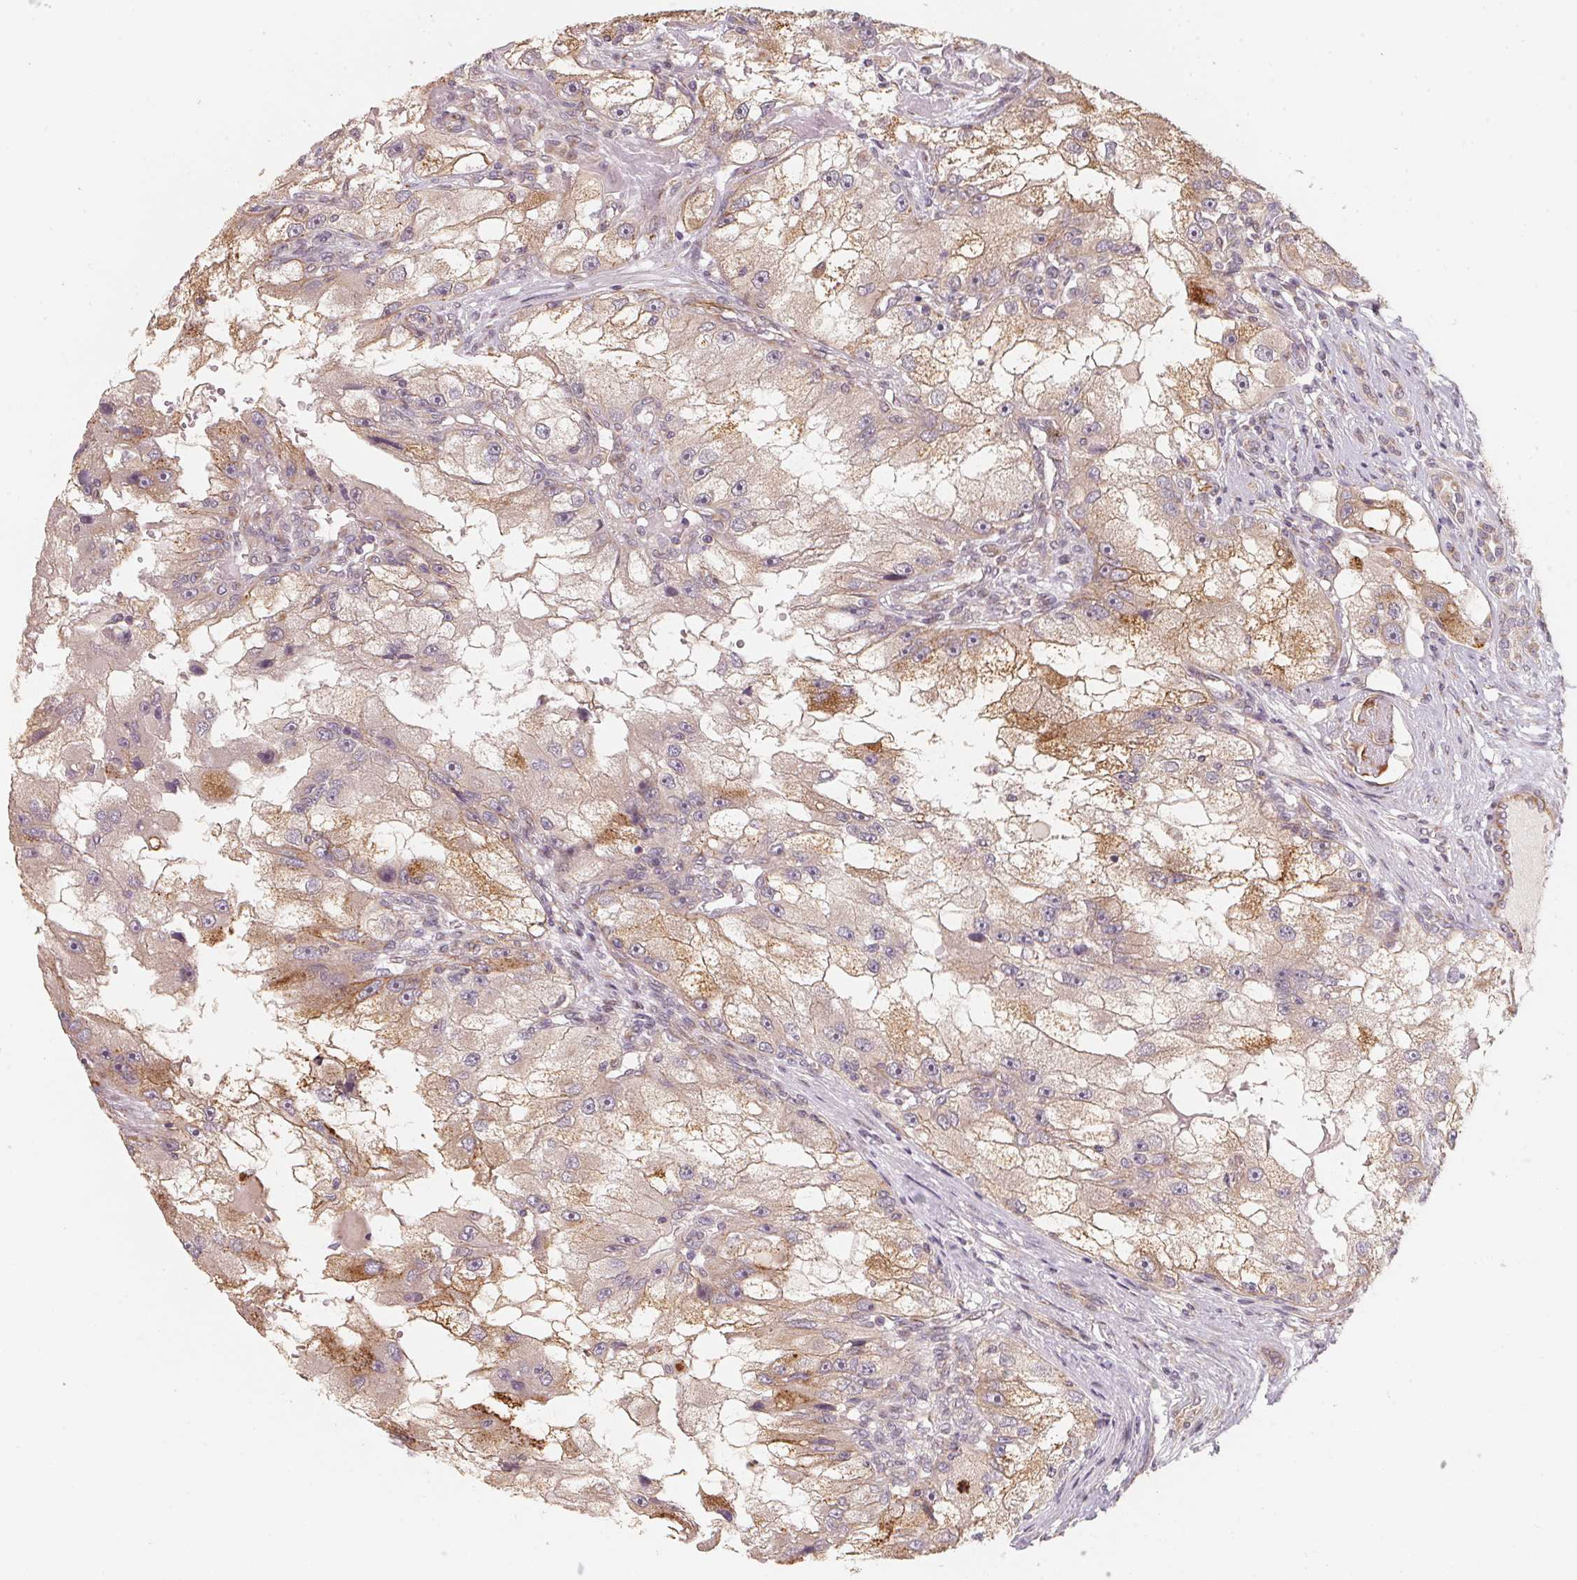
{"staining": {"intensity": "moderate", "quantity": "25%-75%", "location": "cytoplasmic/membranous"}, "tissue": "renal cancer", "cell_type": "Tumor cells", "image_type": "cancer", "snomed": [{"axis": "morphology", "description": "Adenocarcinoma, NOS"}, {"axis": "topography", "description": "Kidney"}], "caption": "Renal cancer (adenocarcinoma) was stained to show a protein in brown. There is medium levels of moderate cytoplasmic/membranous expression in about 25%-75% of tumor cells.", "gene": "TSPAN12", "patient": {"sex": "male", "age": 63}}